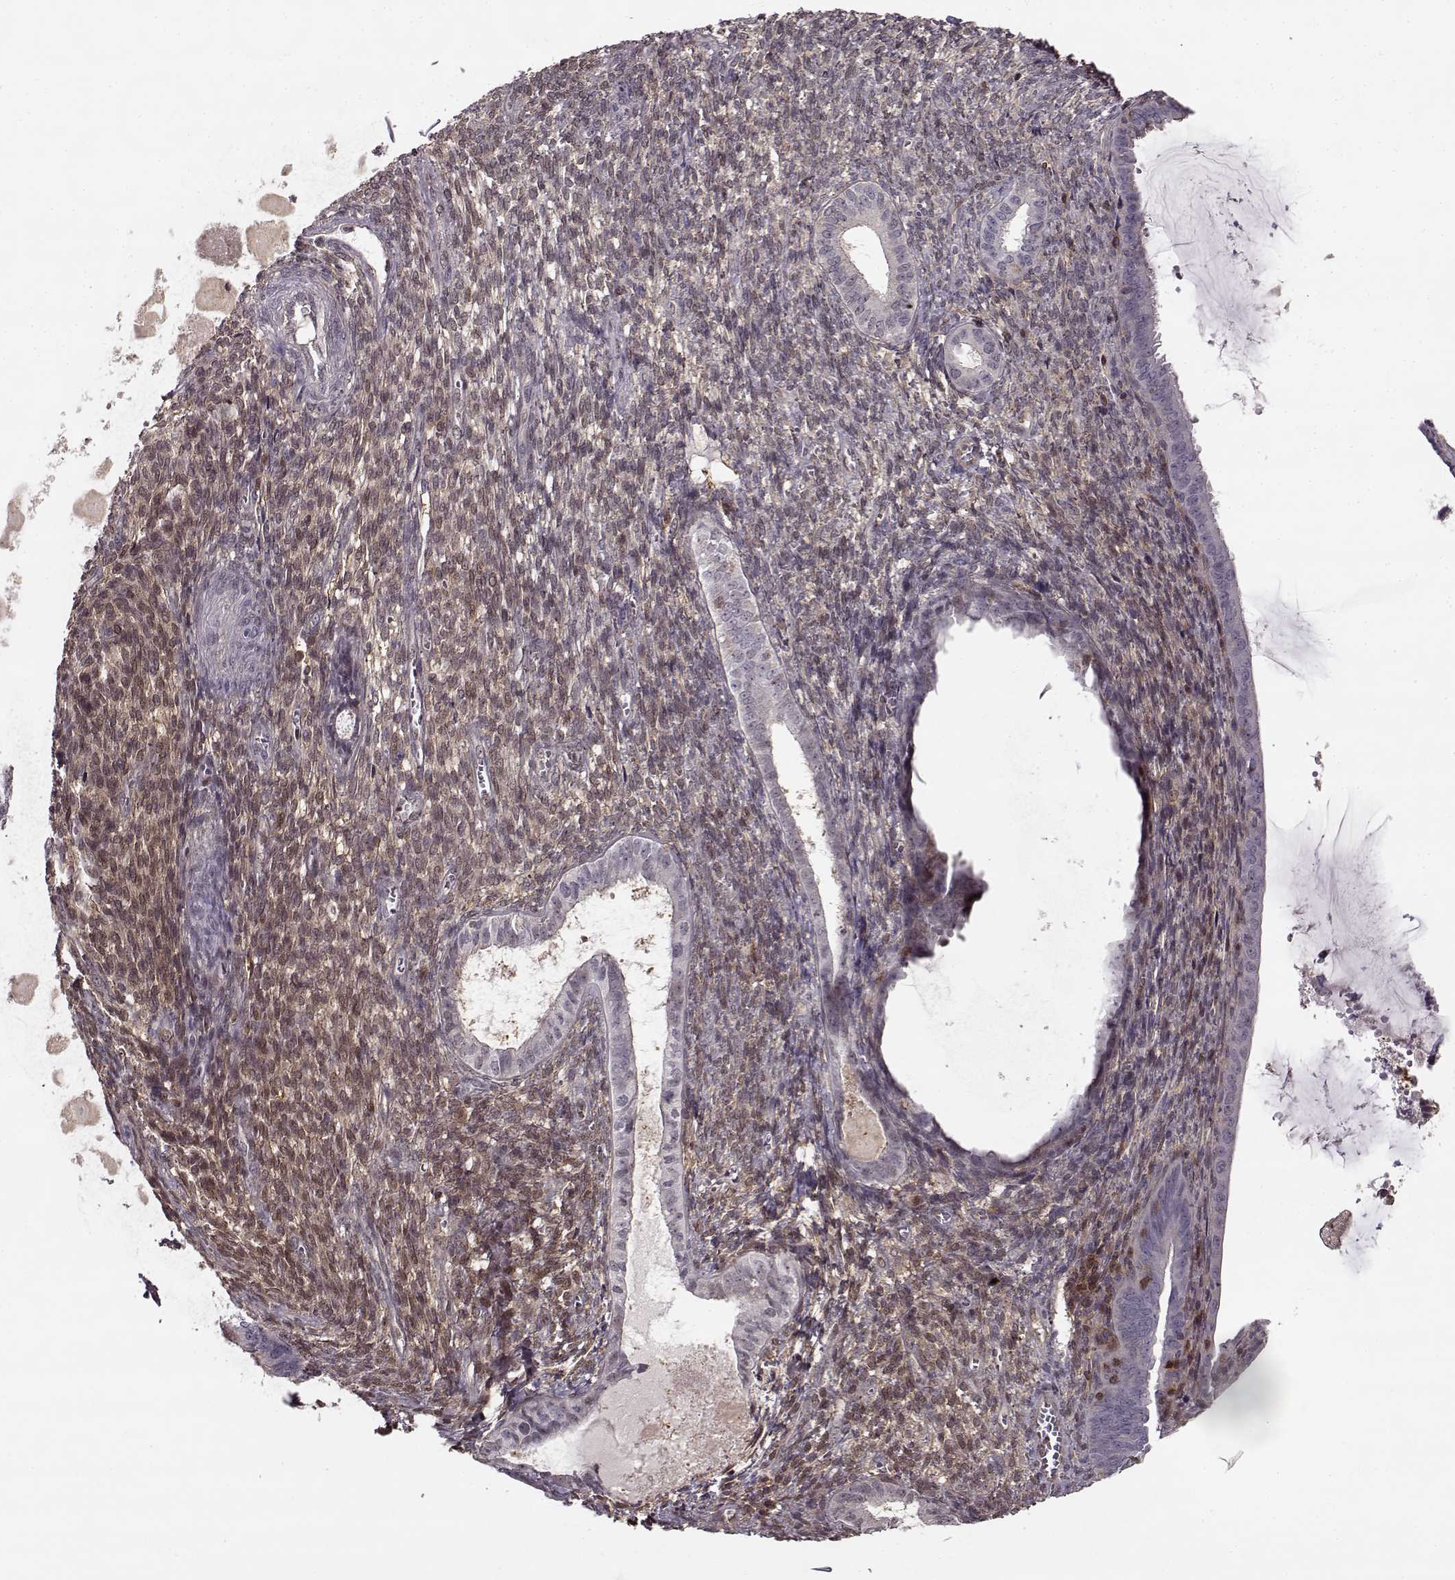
{"staining": {"intensity": "negative", "quantity": "none", "location": "none"}, "tissue": "endometrial cancer", "cell_type": "Tumor cells", "image_type": "cancer", "snomed": [{"axis": "morphology", "description": "Adenocarcinoma, NOS"}, {"axis": "topography", "description": "Endometrium"}], "caption": "Endometrial cancer (adenocarcinoma) was stained to show a protein in brown. There is no significant staining in tumor cells.", "gene": "MFSD1", "patient": {"sex": "female", "age": 86}}